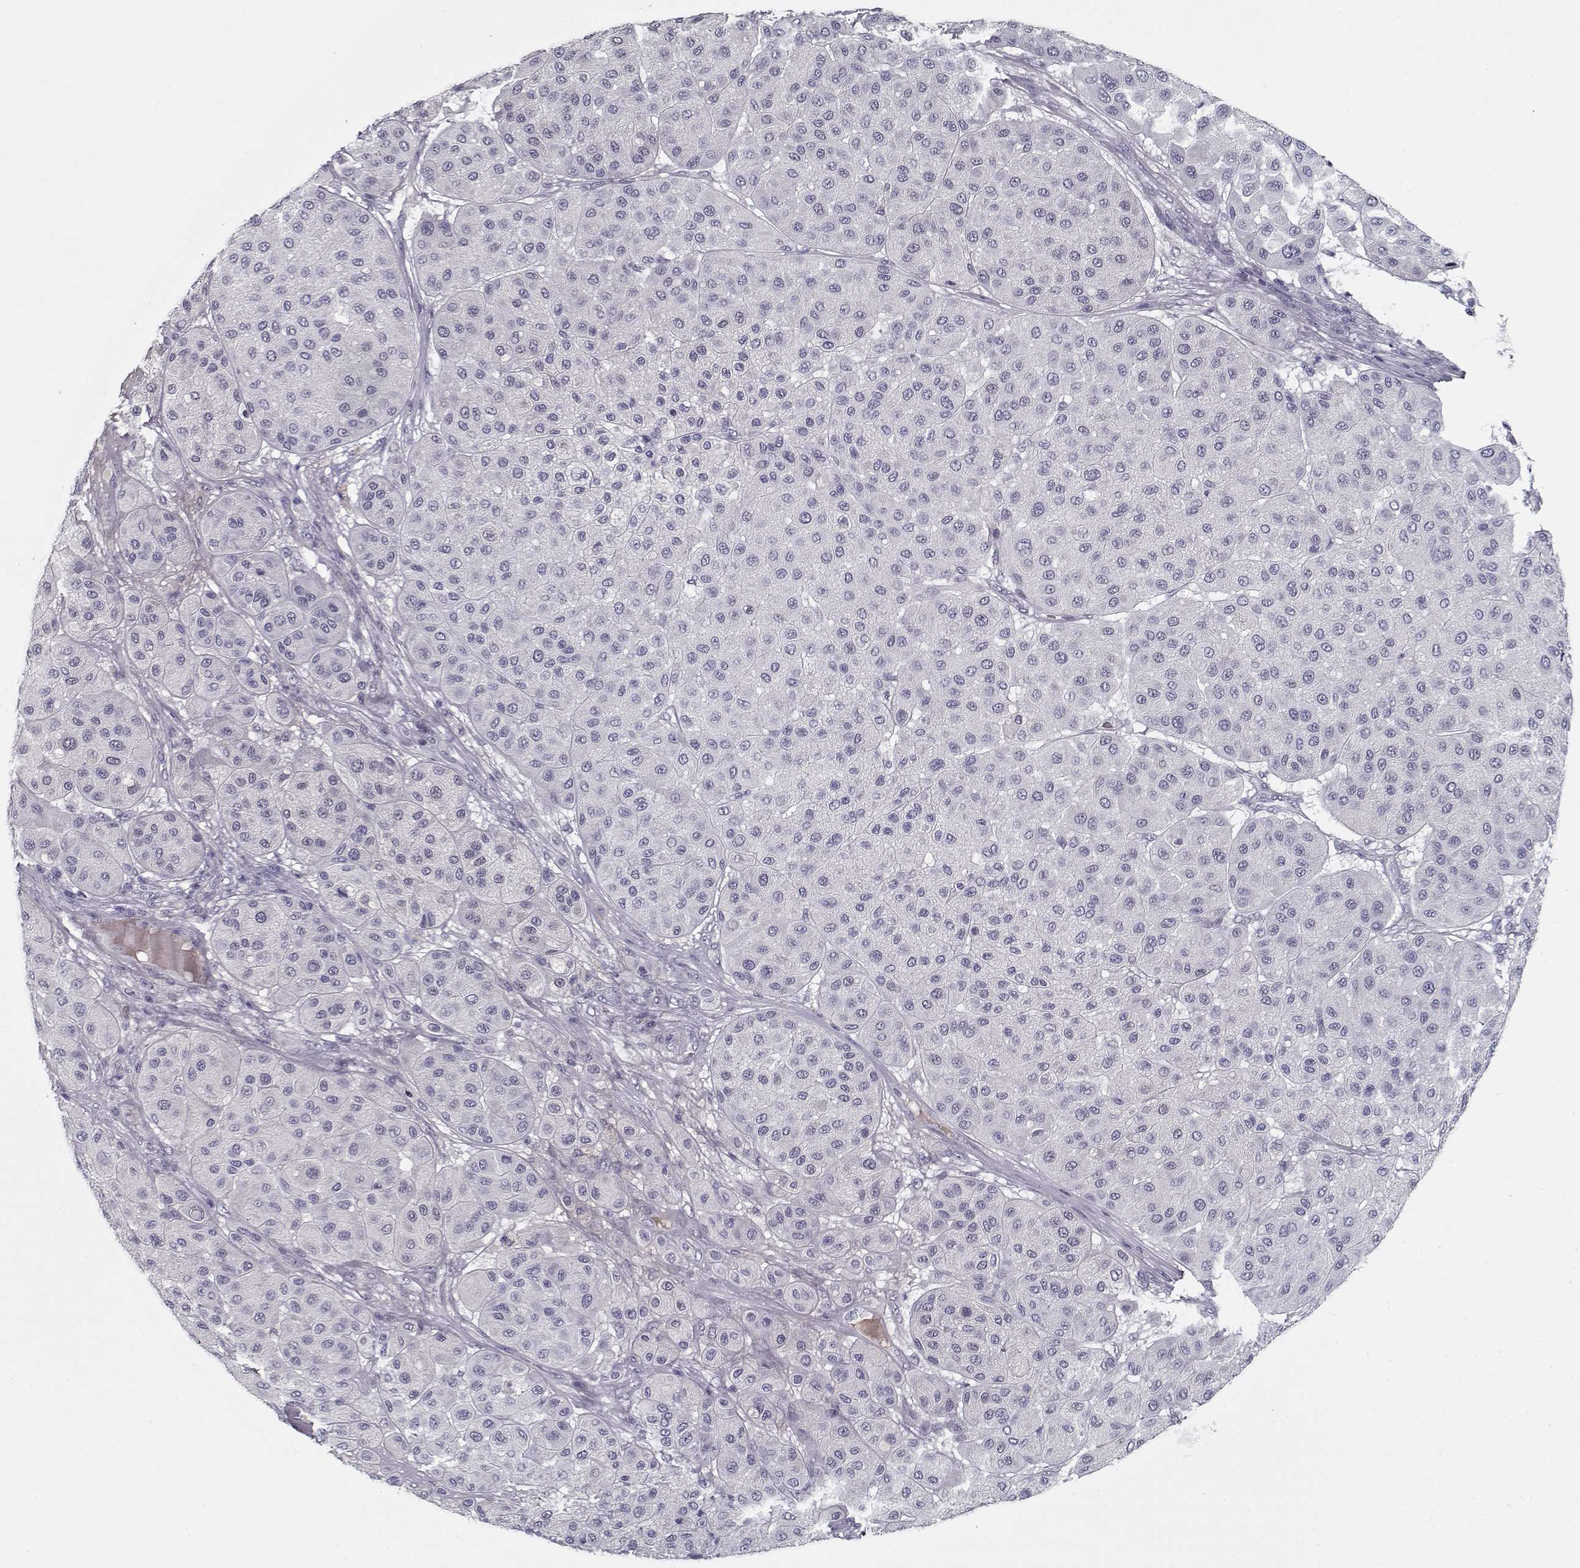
{"staining": {"intensity": "negative", "quantity": "none", "location": "none"}, "tissue": "melanoma", "cell_type": "Tumor cells", "image_type": "cancer", "snomed": [{"axis": "morphology", "description": "Malignant melanoma, Metastatic site"}, {"axis": "topography", "description": "Smooth muscle"}], "caption": "DAB immunohistochemical staining of malignant melanoma (metastatic site) reveals no significant staining in tumor cells.", "gene": "SPACA9", "patient": {"sex": "male", "age": 41}}